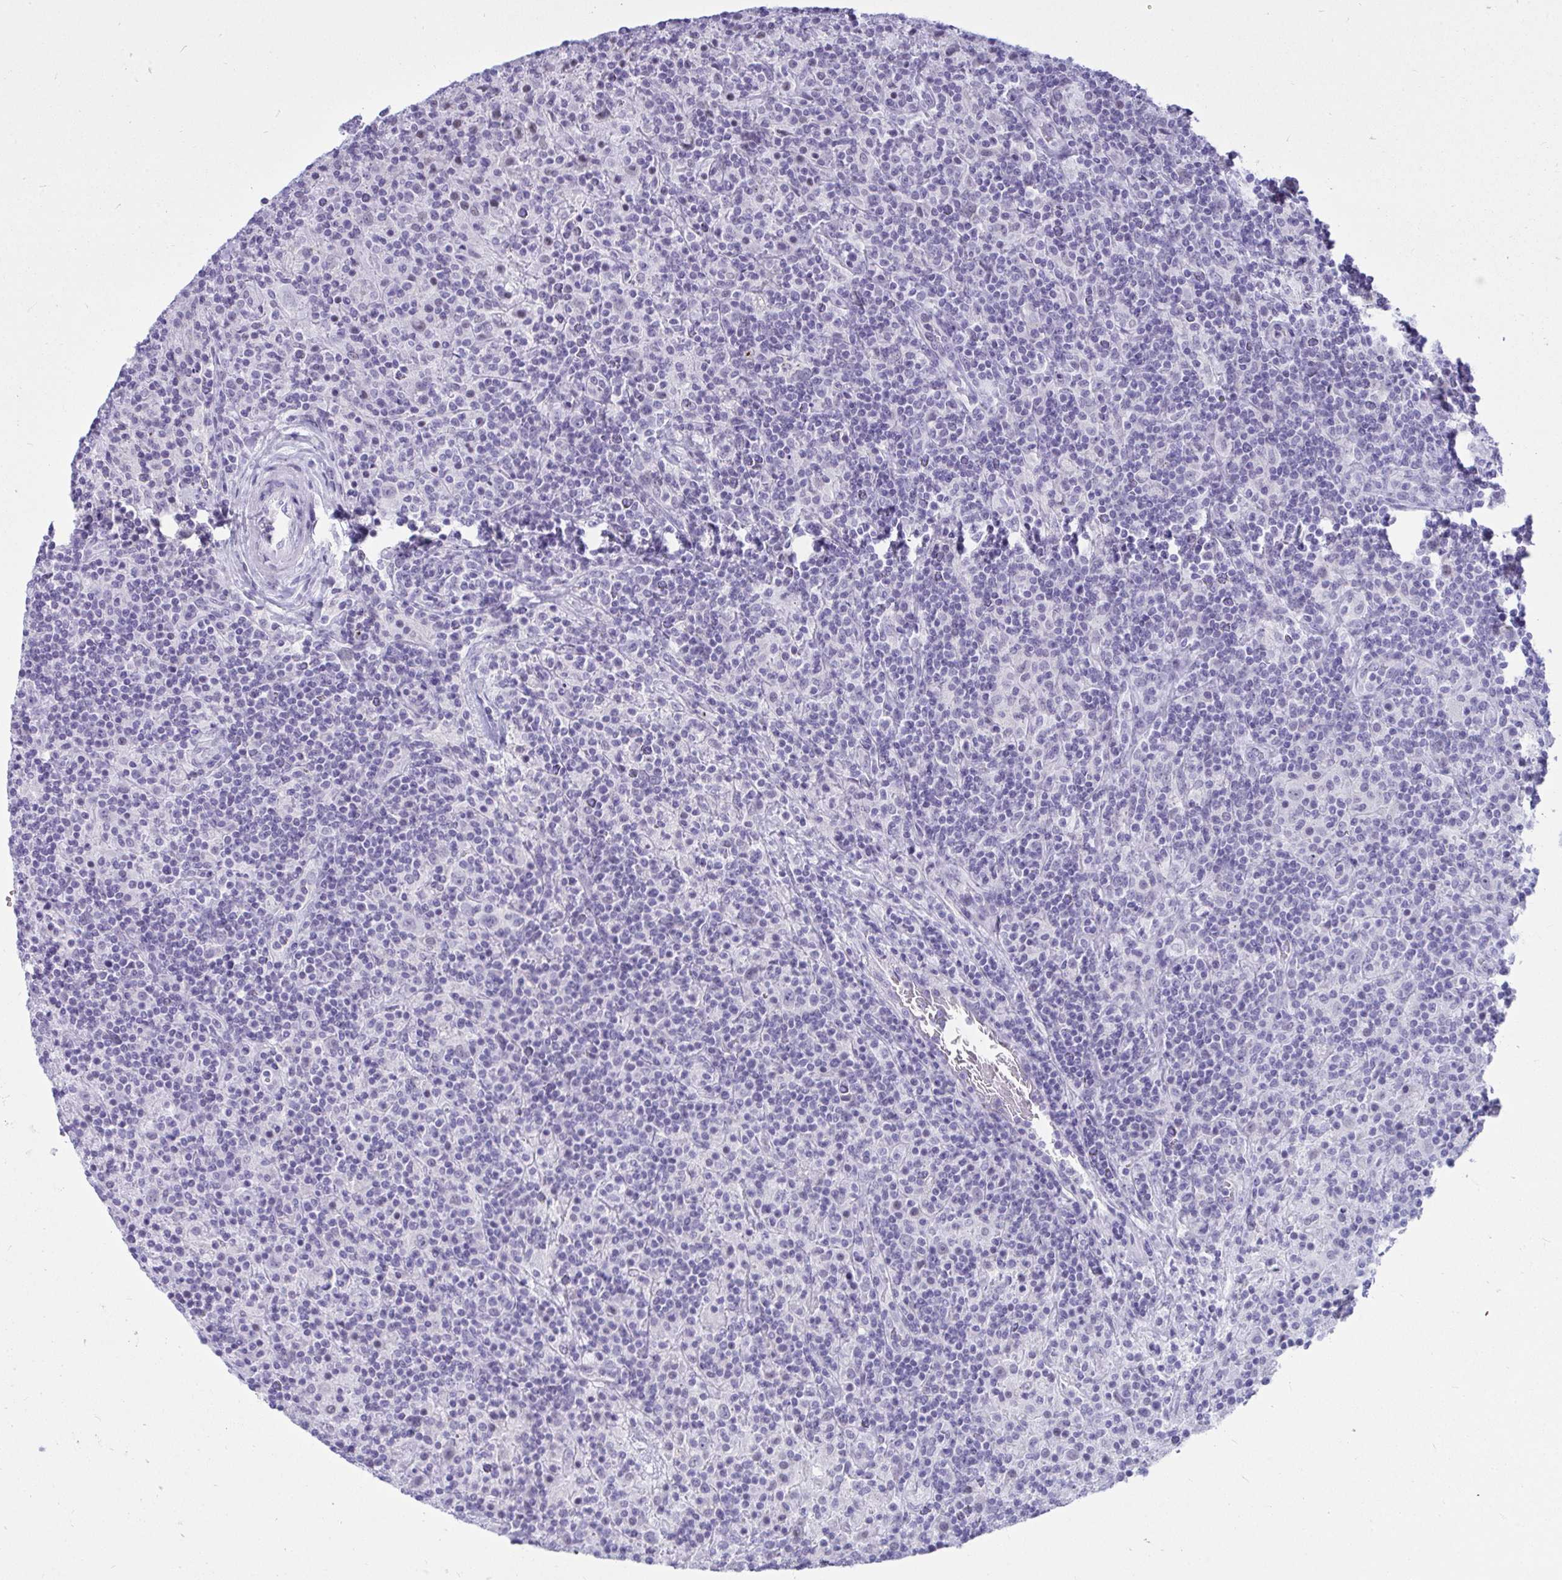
{"staining": {"intensity": "negative", "quantity": "none", "location": "none"}, "tissue": "lymphoma", "cell_type": "Tumor cells", "image_type": "cancer", "snomed": [{"axis": "morphology", "description": "Hodgkin's disease, NOS"}, {"axis": "topography", "description": "Lymph node"}], "caption": "This image is of lymphoma stained with IHC to label a protein in brown with the nuclei are counter-stained blue. There is no staining in tumor cells.", "gene": "OR5F1", "patient": {"sex": "male", "age": 70}}